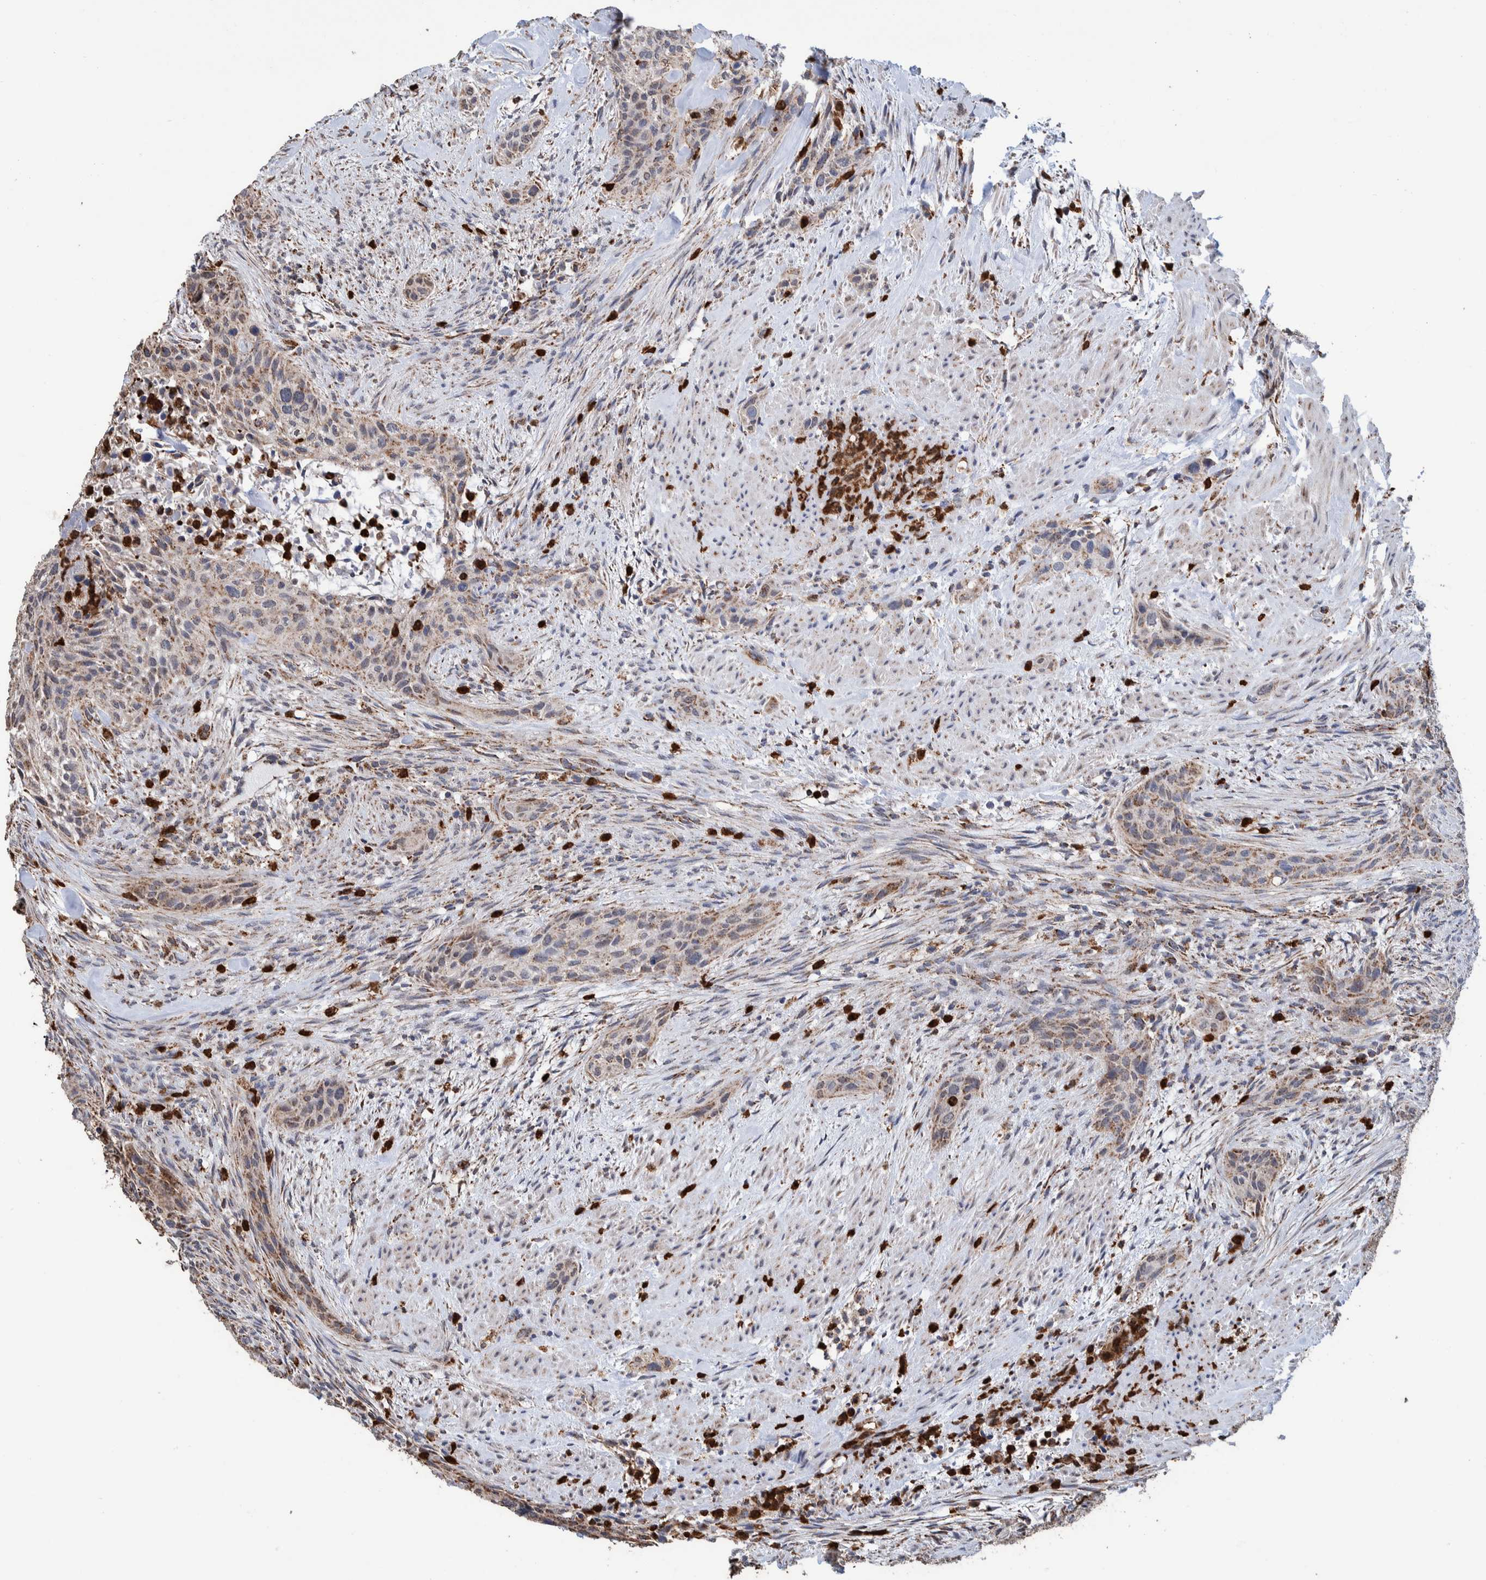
{"staining": {"intensity": "weak", "quantity": "<25%", "location": "cytoplasmic/membranous"}, "tissue": "urothelial cancer", "cell_type": "Tumor cells", "image_type": "cancer", "snomed": [{"axis": "morphology", "description": "Urothelial carcinoma, High grade"}, {"axis": "topography", "description": "Urinary bladder"}], "caption": "IHC image of human urothelial cancer stained for a protein (brown), which shows no positivity in tumor cells.", "gene": "DECR1", "patient": {"sex": "male", "age": 35}}